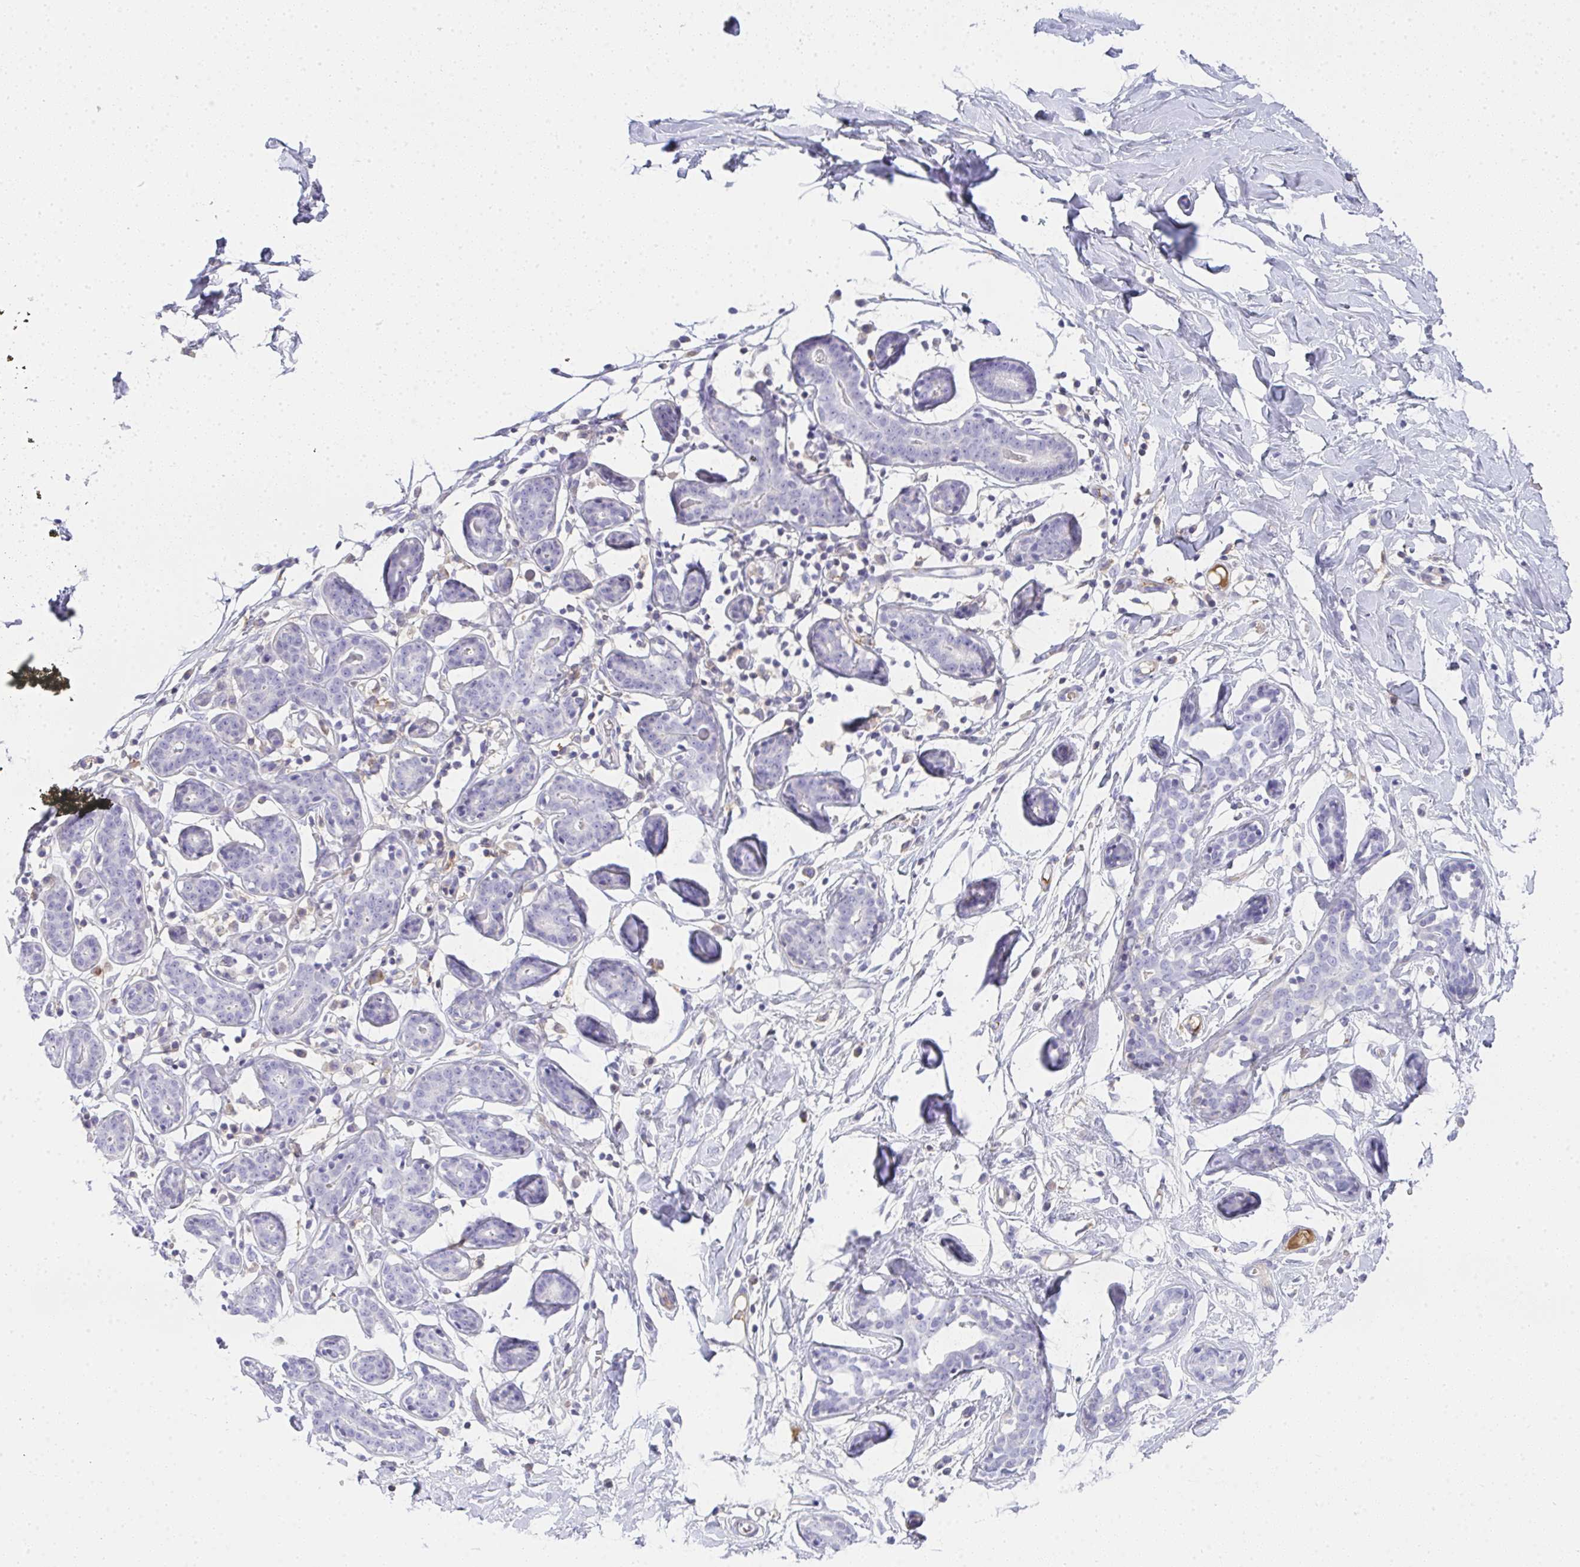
{"staining": {"intensity": "negative", "quantity": "none", "location": "none"}, "tissue": "breast", "cell_type": "Adipocytes", "image_type": "normal", "snomed": [{"axis": "morphology", "description": "Normal tissue, NOS"}, {"axis": "topography", "description": "Breast"}], "caption": "Micrograph shows no protein positivity in adipocytes of normal breast.", "gene": "ZSWIM3", "patient": {"sex": "female", "age": 27}}